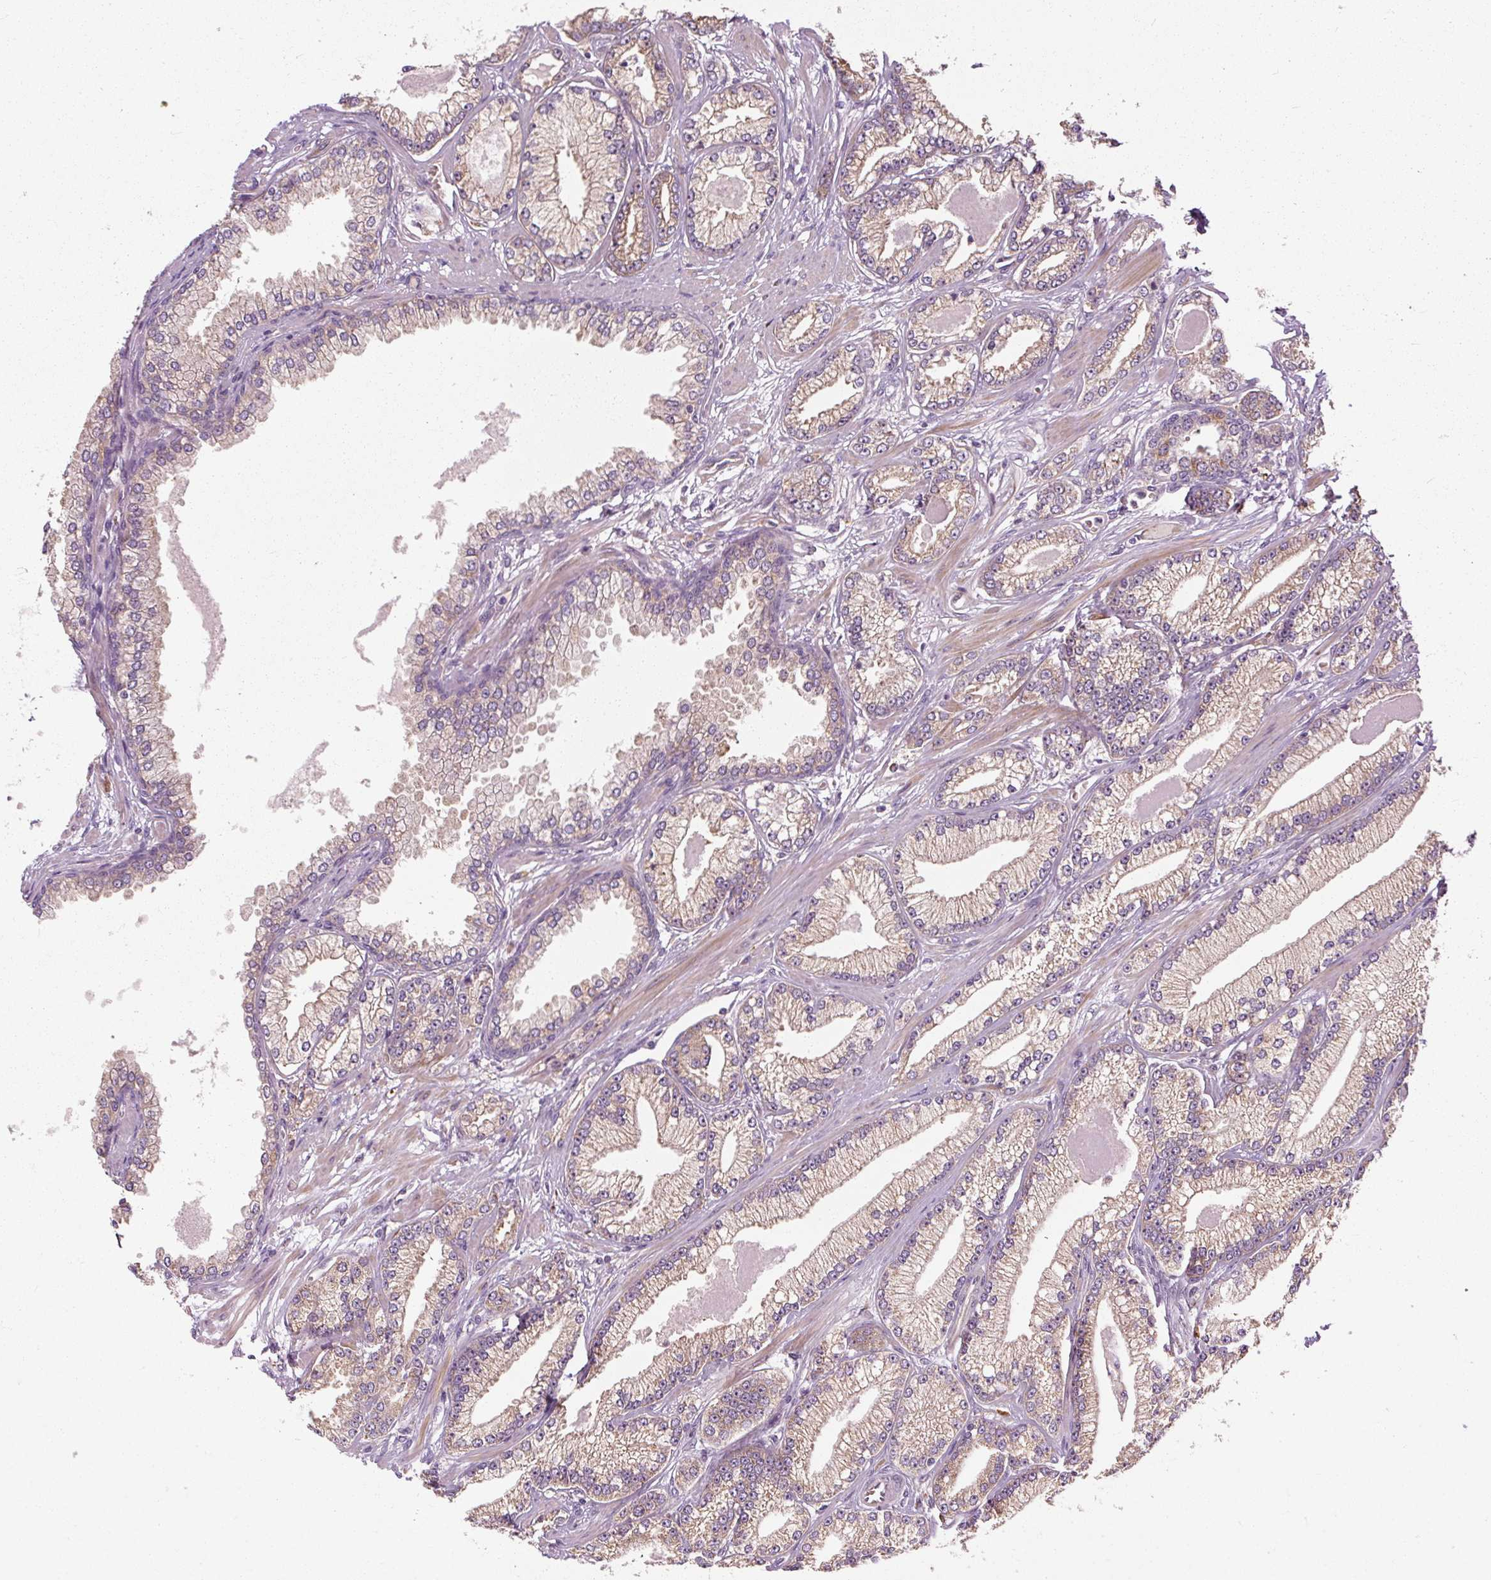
{"staining": {"intensity": "weak", "quantity": "<25%", "location": "cytoplasmic/membranous"}, "tissue": "prostate cancer", "cell_type": "Tumor cells", "image_type": "cancer", "snomed": [{"axis": "morphology", "description": "Adenocarcinoma, Low grade"}, {"axis": "topography", "description": "Prostate"}], "caption": "DAB immunohistochemical staining of prostate cancer demonstrates no significant staining in tumor cells. (DAB (3,3'-diaminobenzidine) immunohistochemistry (IHC) with hematoxylin counter stain).", "gene": "TBC1D4", "patient": {"sex": "male", "age": 64}}